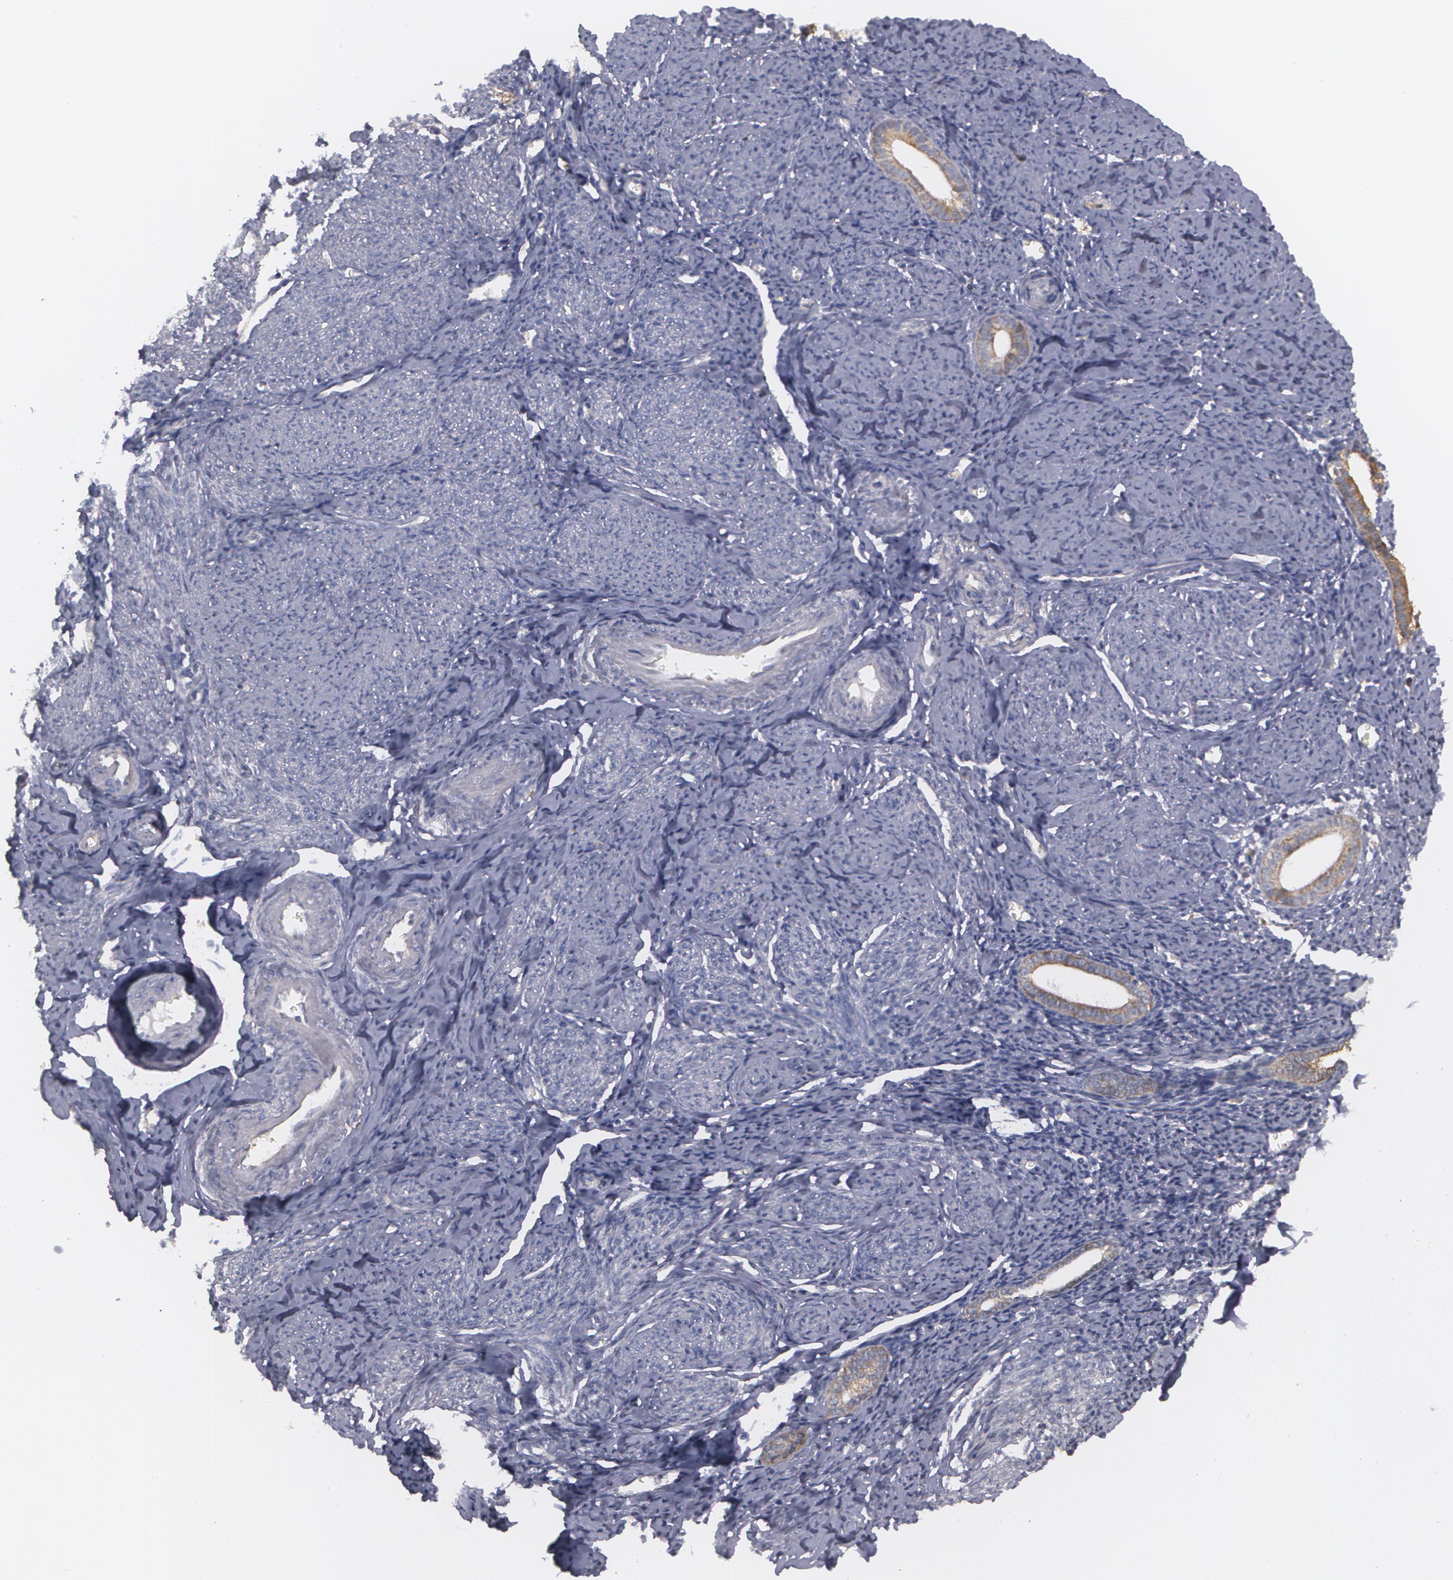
{"staining": {"intensity": "negative", "quantity": "none", "location": "none"}, "tissue": "endometrium", "cell_type": "Cells in endometrial stroma", "image_type": "normal", "snomed": [{"axis": "morphology", "description": "Normal tissue, NOS"}, {"axis": "morphology", "description": "Neoplasm, benign, NOS"}, {"axis": "topography", "description": "Uterus"}], "caption": "Immunohistochemistry (IHC) micrograph of normal endometrium: endometrium stained with DAB (3,3'-diaminobenzidine) demonstrates no significant protein staining in cells in endometrial stroma. Brightfield microscopy of immunohistochemistry (IHC) stained with DAB (3,3'-diaminobenzidine) (brown) and hematoxylin (blue), captured at high magnification.", "gene": "MTHFD1", "patient": {"sex": "female", "age": 55}}